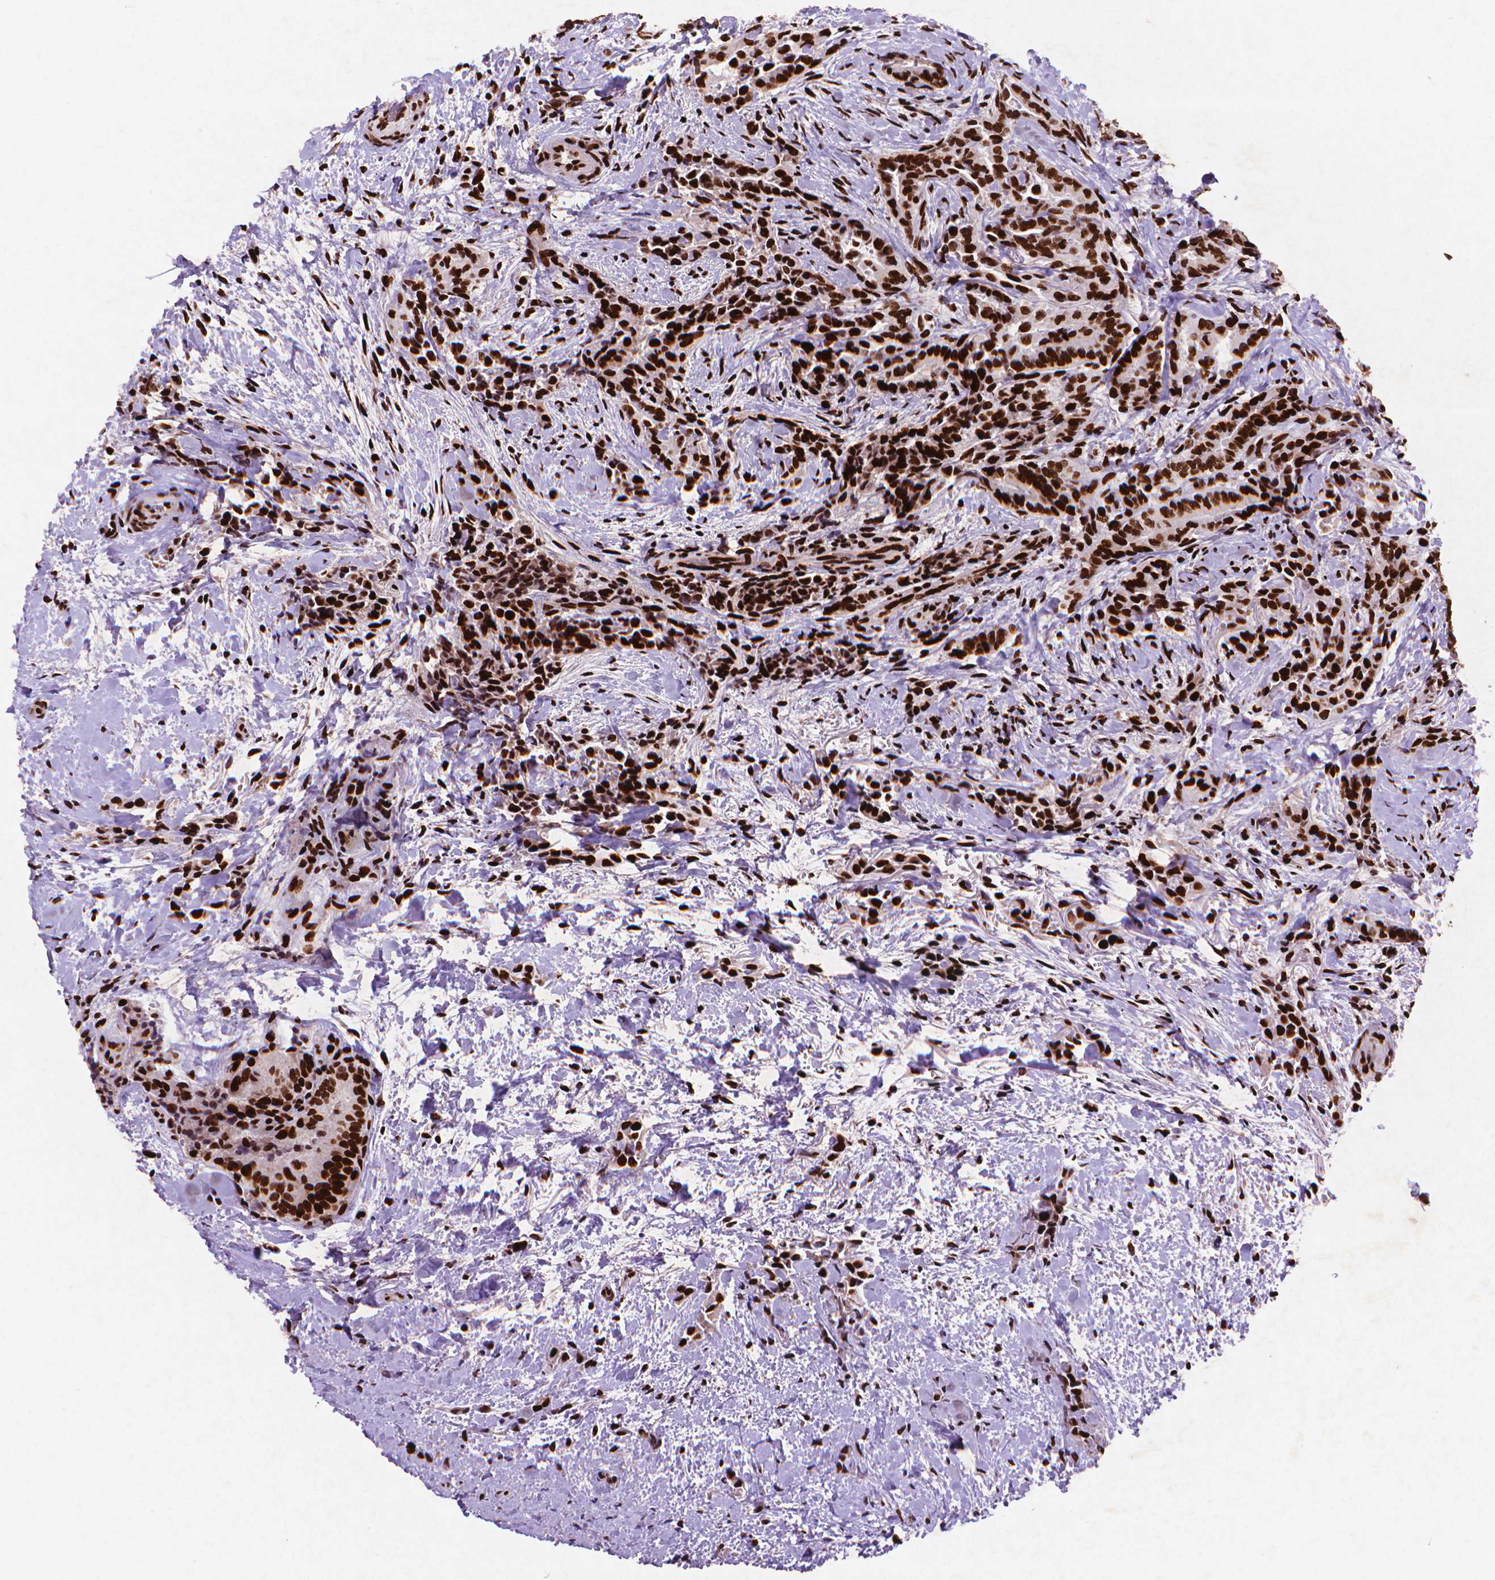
{"staining": {"intensity": "strong", "quantity": ">75%", "location": "nuclear"}, "tissue": "thyroid cancer", "cell_type": "Tumor cells", "image_type": "cancer", "snomed": [{"axis": "morphology", "description": "Papillary adenocarcinoma, NOS"}, {"axis": "topography", "description": "Thyroid gland"}], "caption": "The image shows staining of thyroid cancer (papillary adenocarcinoma), revealing strong nuclear protein expression (brown color) within tumor cells.", "gene": "CITED2", "patient": {"sex": "male", "age": 61}}